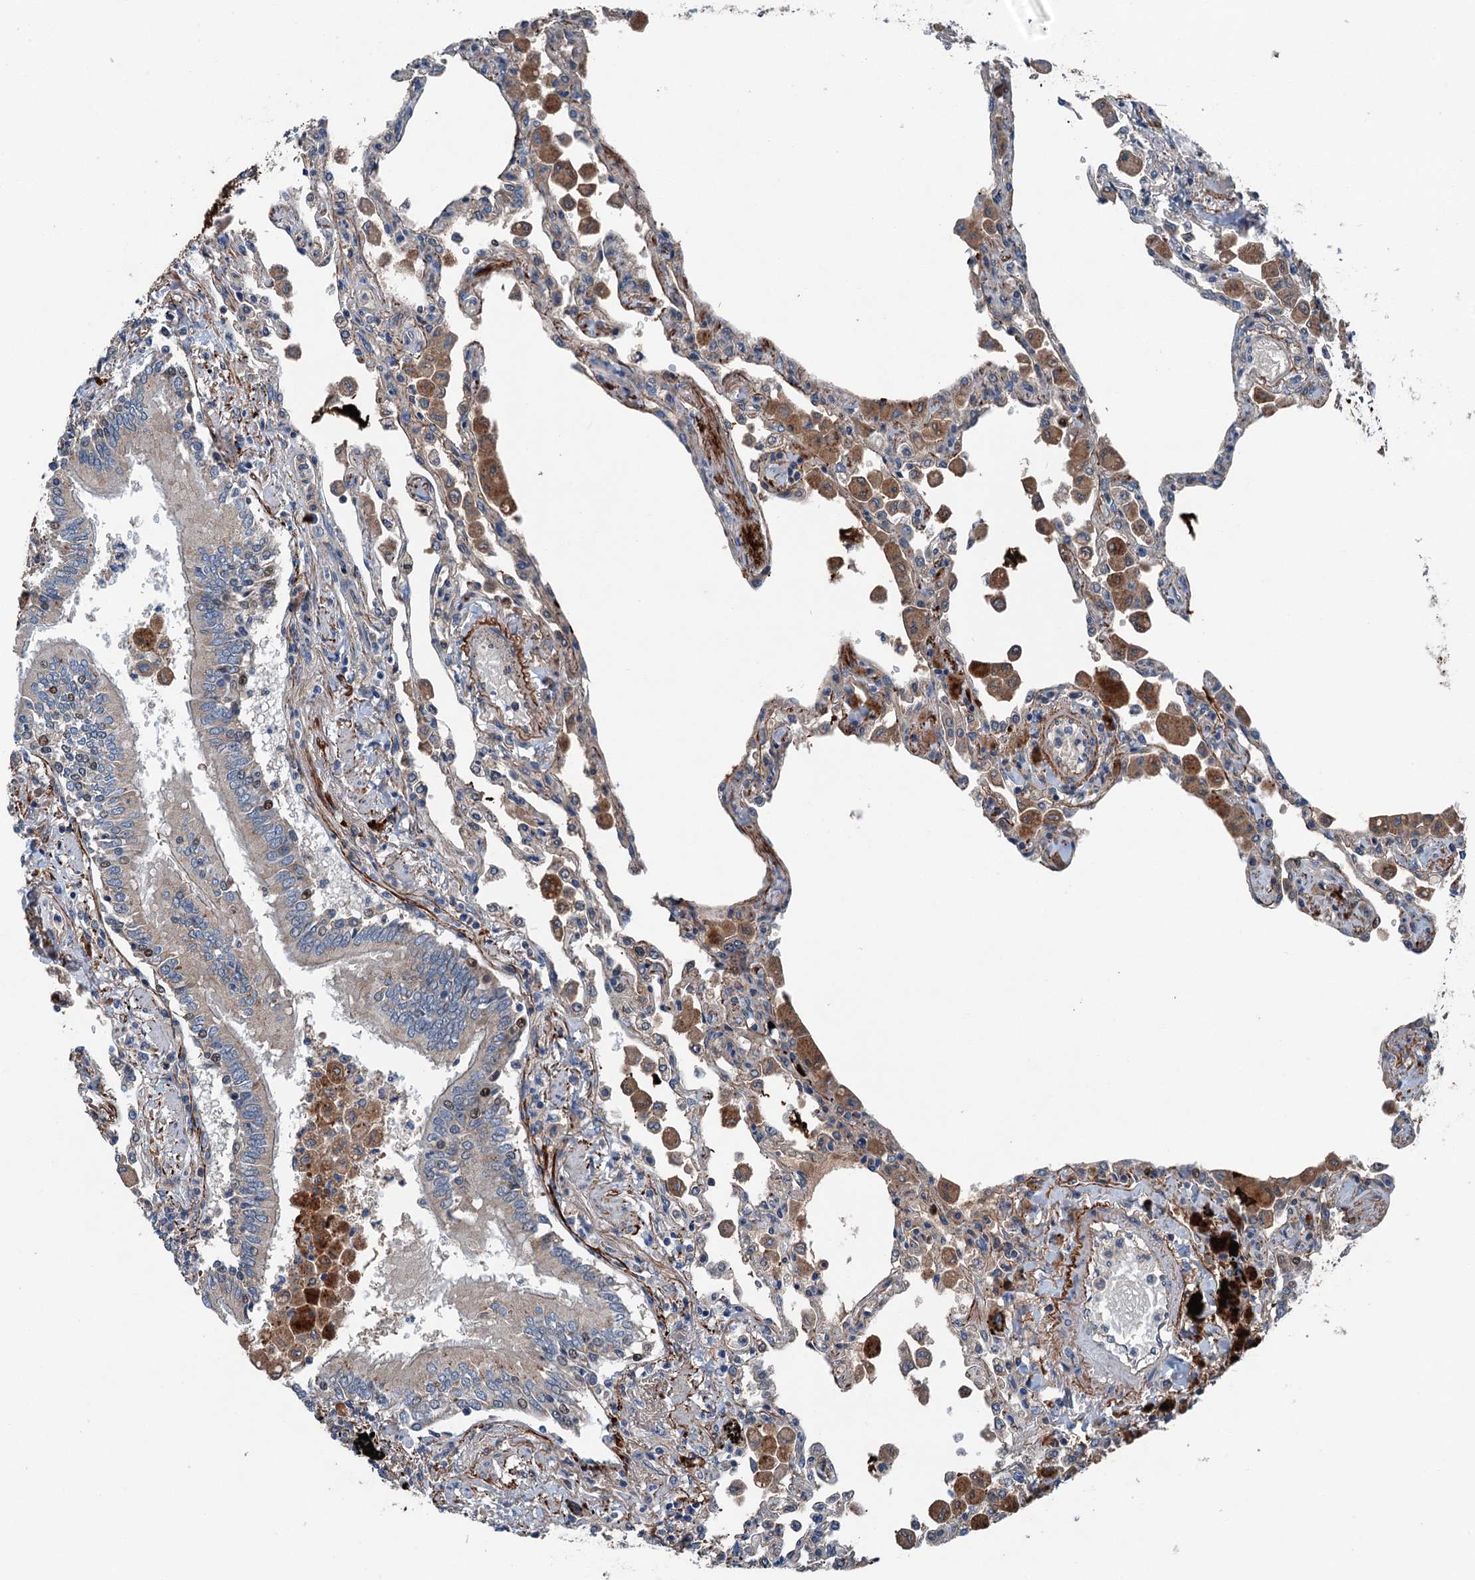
{"staining": {"intensity": "weak", "quantity": "<25%", "location": "cytoplasmic/membranous"}, "tissue": "lung", "cell_type": "Alveolar cells", "image_type": "normal", "snomed": [{"axis": "morphology", "description": "Normal tissue, NOS"}, {"axis": "topography", "description": "Bronchus"}, {"axis": "topography", "description": "Lung"}], "caption": "Immunohistochemistry micrograph of benign lung: lung stained with DAB displays no significant protein expression in alveolar cells. Nuclei are stained in blue.", "gene": "SLC2A10", "patient": {"sex": "female", "age": 49}}